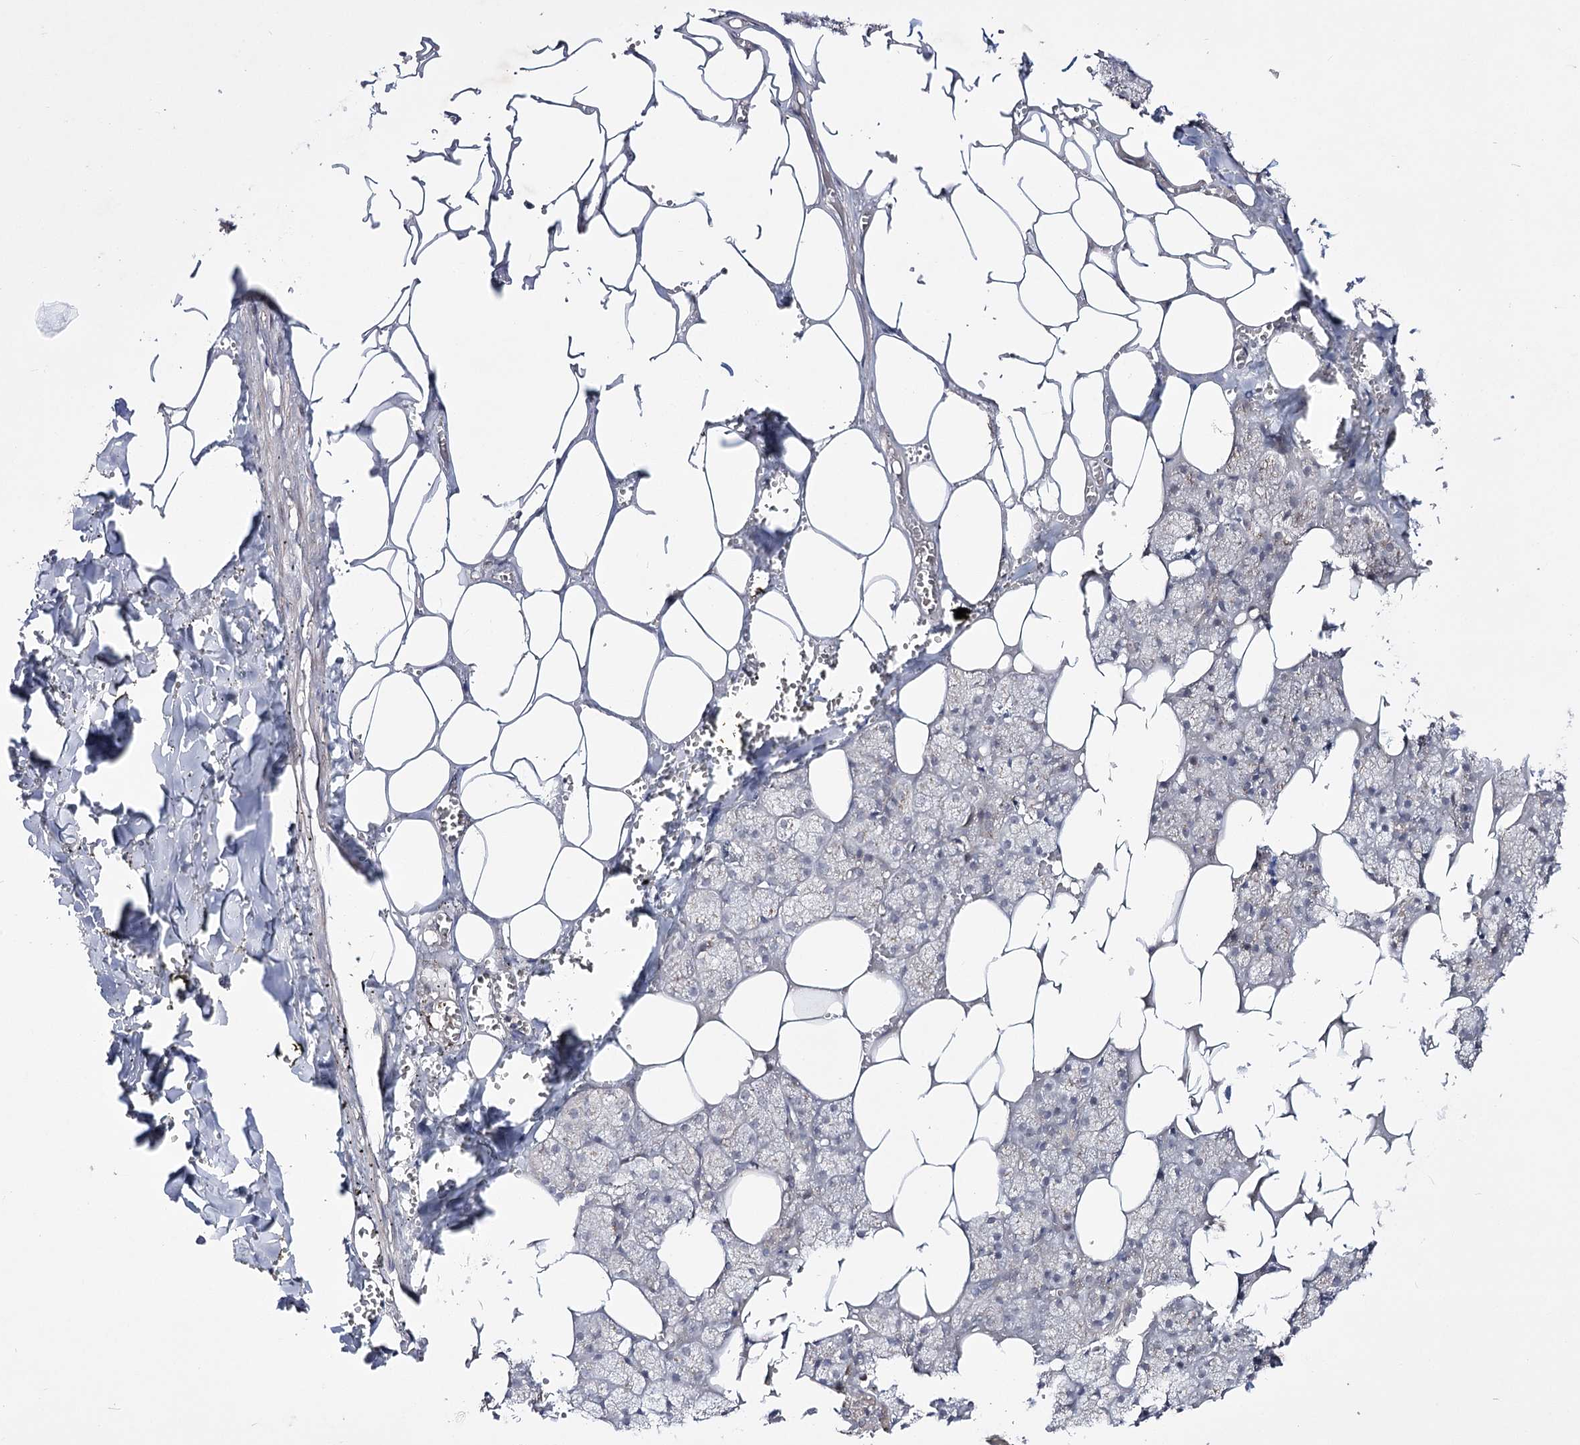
{"staining": {"intensity": "moderate", "quantity": "<25%", "location": "cytoplasmic/membranous"}, "tissue": "salivary gland", "cell_type": "Glandular cells", "image_type": "normal", "snomed": [{"axis": "morphology", "description": "Normal tissue, NOS"}, {"axis": "topography", "description": "Salivary gland"}], "caption": "IHC image of normal salivary gland: human salivary gland stained using IHC displays low levels of moderate protein expression localized specifically in the cytoplasmic/membranous of glandular cells, appearing as a cytoplasmic/membranous brown color.", "gene": "HOXC11", "patient": {"sex": "male", "age": 62}}